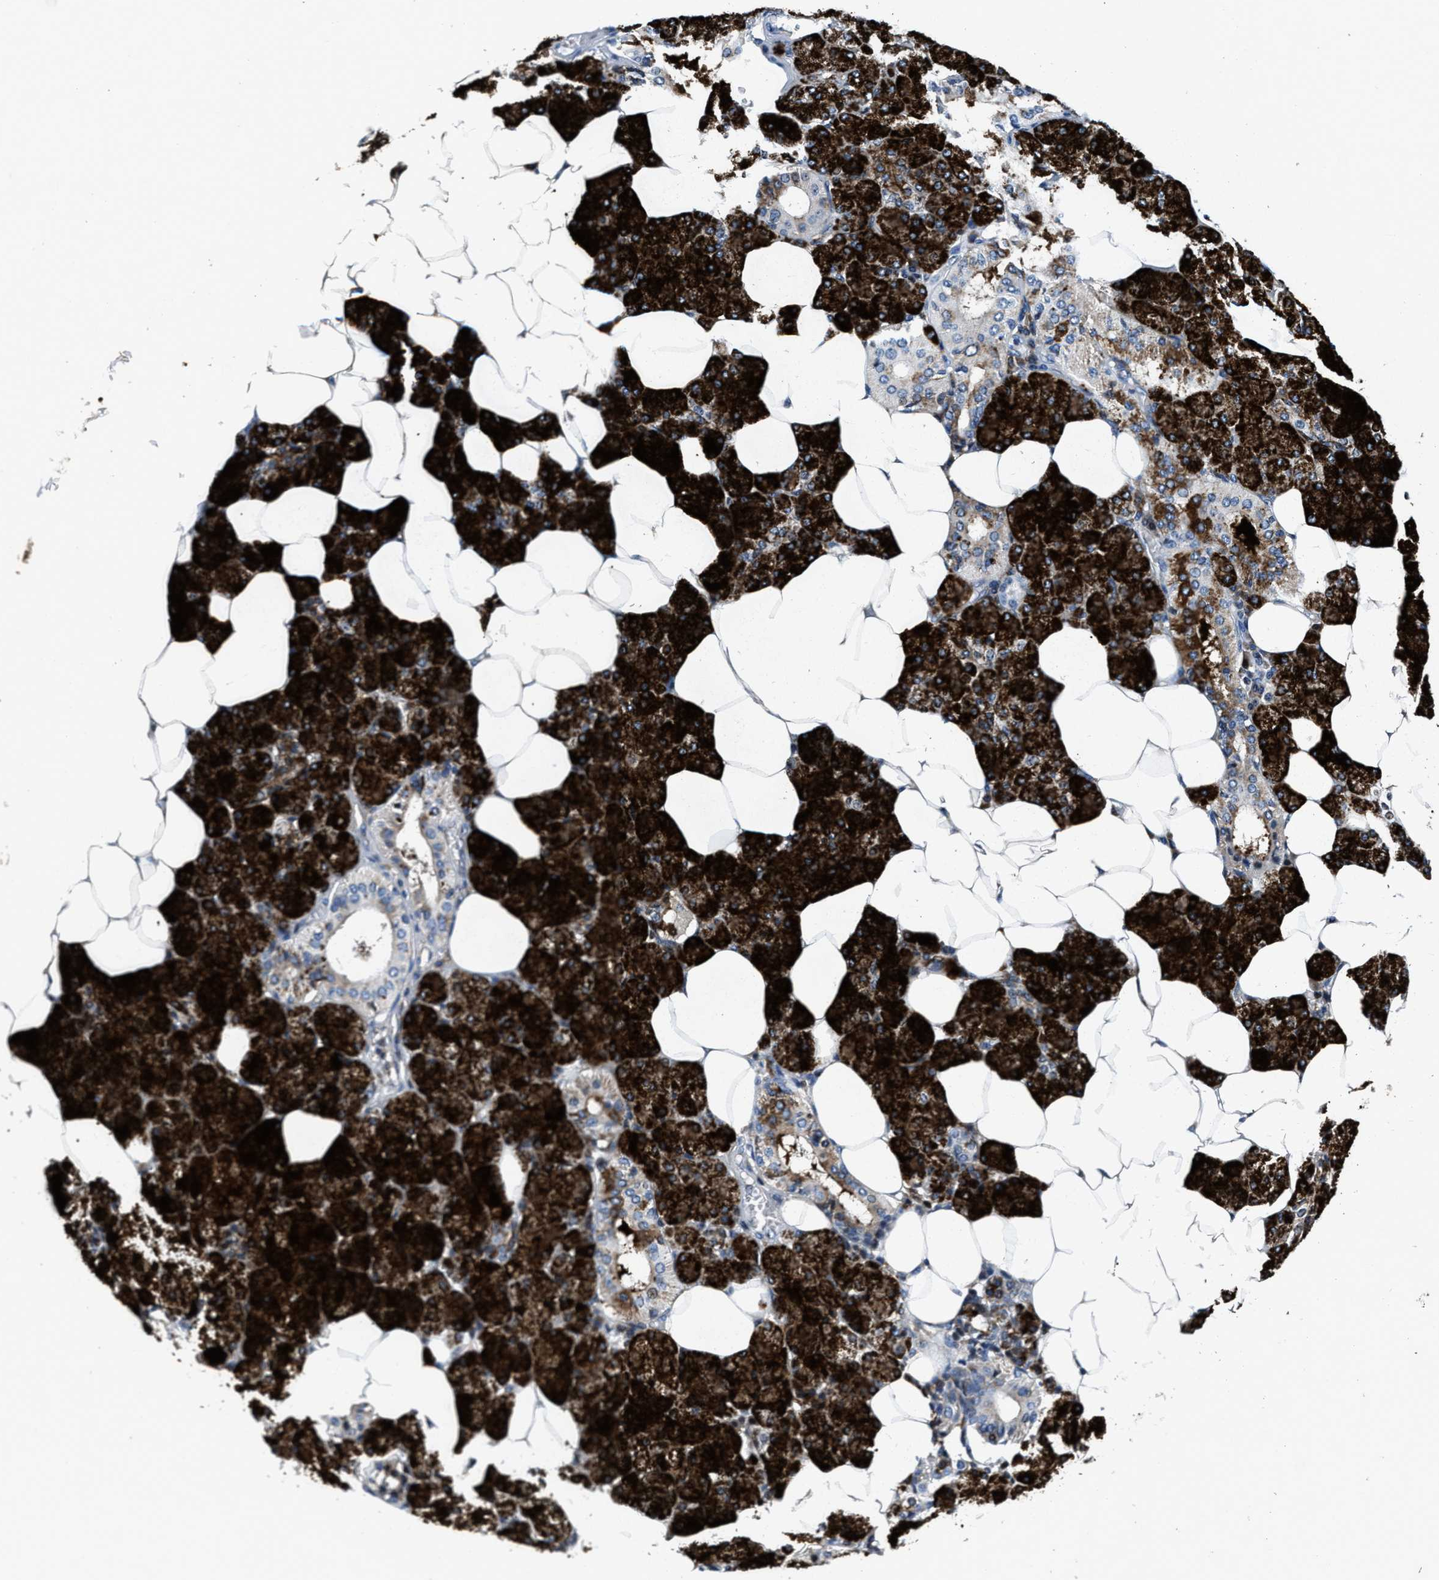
{"staining": {"intensity": "strong", "quantity": "25%-75%", "location": "cytoplasmic/membranous"}, "tissue": "salivary gland", "cell_type": "Glandular cells", "image_type": "normal", "snomed": [{"axis": "morphology", "description": "Normal tissue, NOS"}, {"axis": "topography", "description": "Salivary gland"}], "caption": "Protein expression analysis of normal human salivary gland reveals strong cytoplasmic/membranous positivity in approximately 25%-75% of glandular cells. Immunohistochemistry stains the protein of interest in brown and the nuclei are stained blue.", "gene": "C2orf66", "patient": {"sex": "male", "age": 62}}